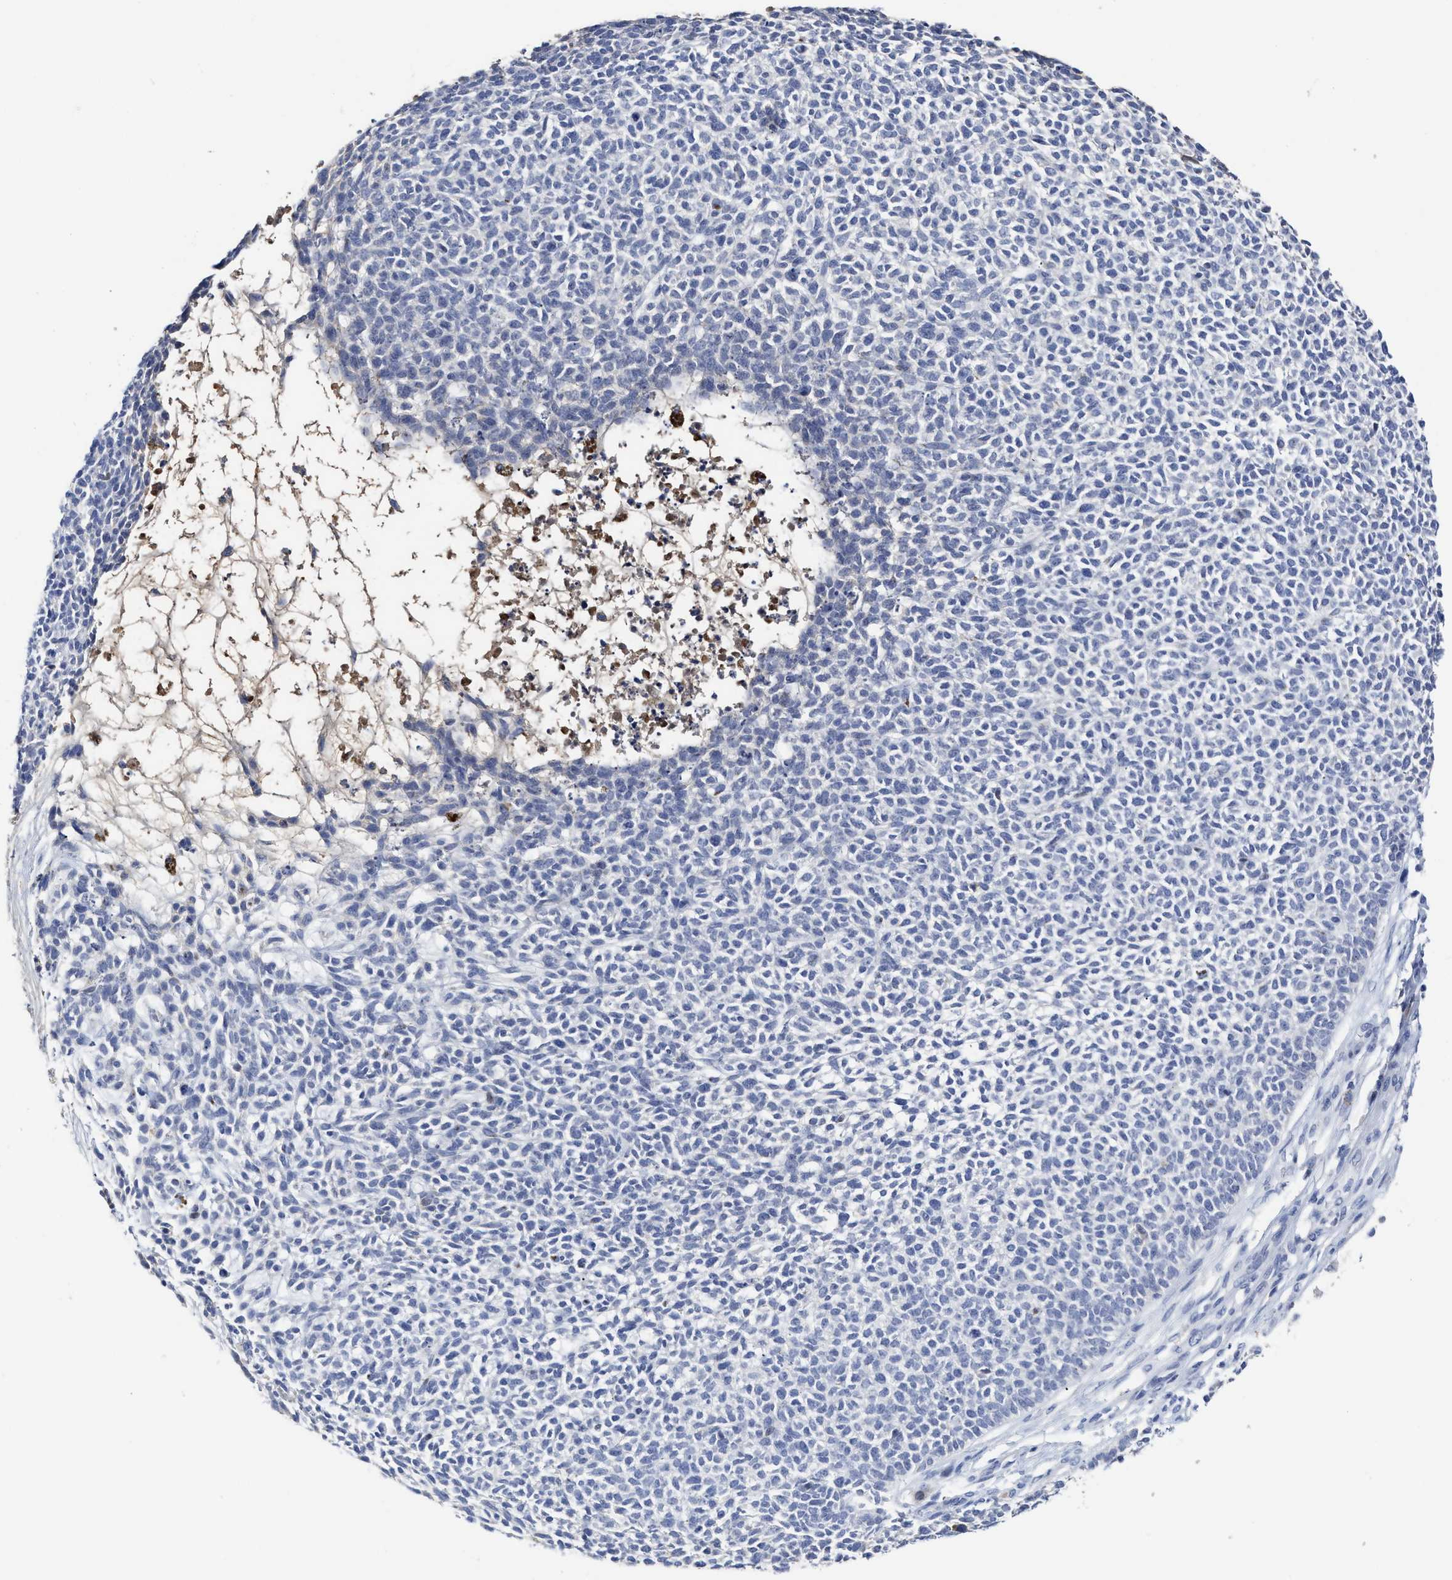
{"staining": {"intensity": "negative", "quantity": "none", "location": "none"}, "tissue": "skin cancer", "cell_type": "Tumor cells", "image_type": "cancer", "snomed": [{"axis": "morphology", "description": "Basal cell carcinoma"}, {"axis": "topography", "description": "Skin"}], "caption": "The micrograph shows no significant expression in tumor cells of skin cancer.", "gene": "C2", "patient": {"sex": "female", "age": 84}}